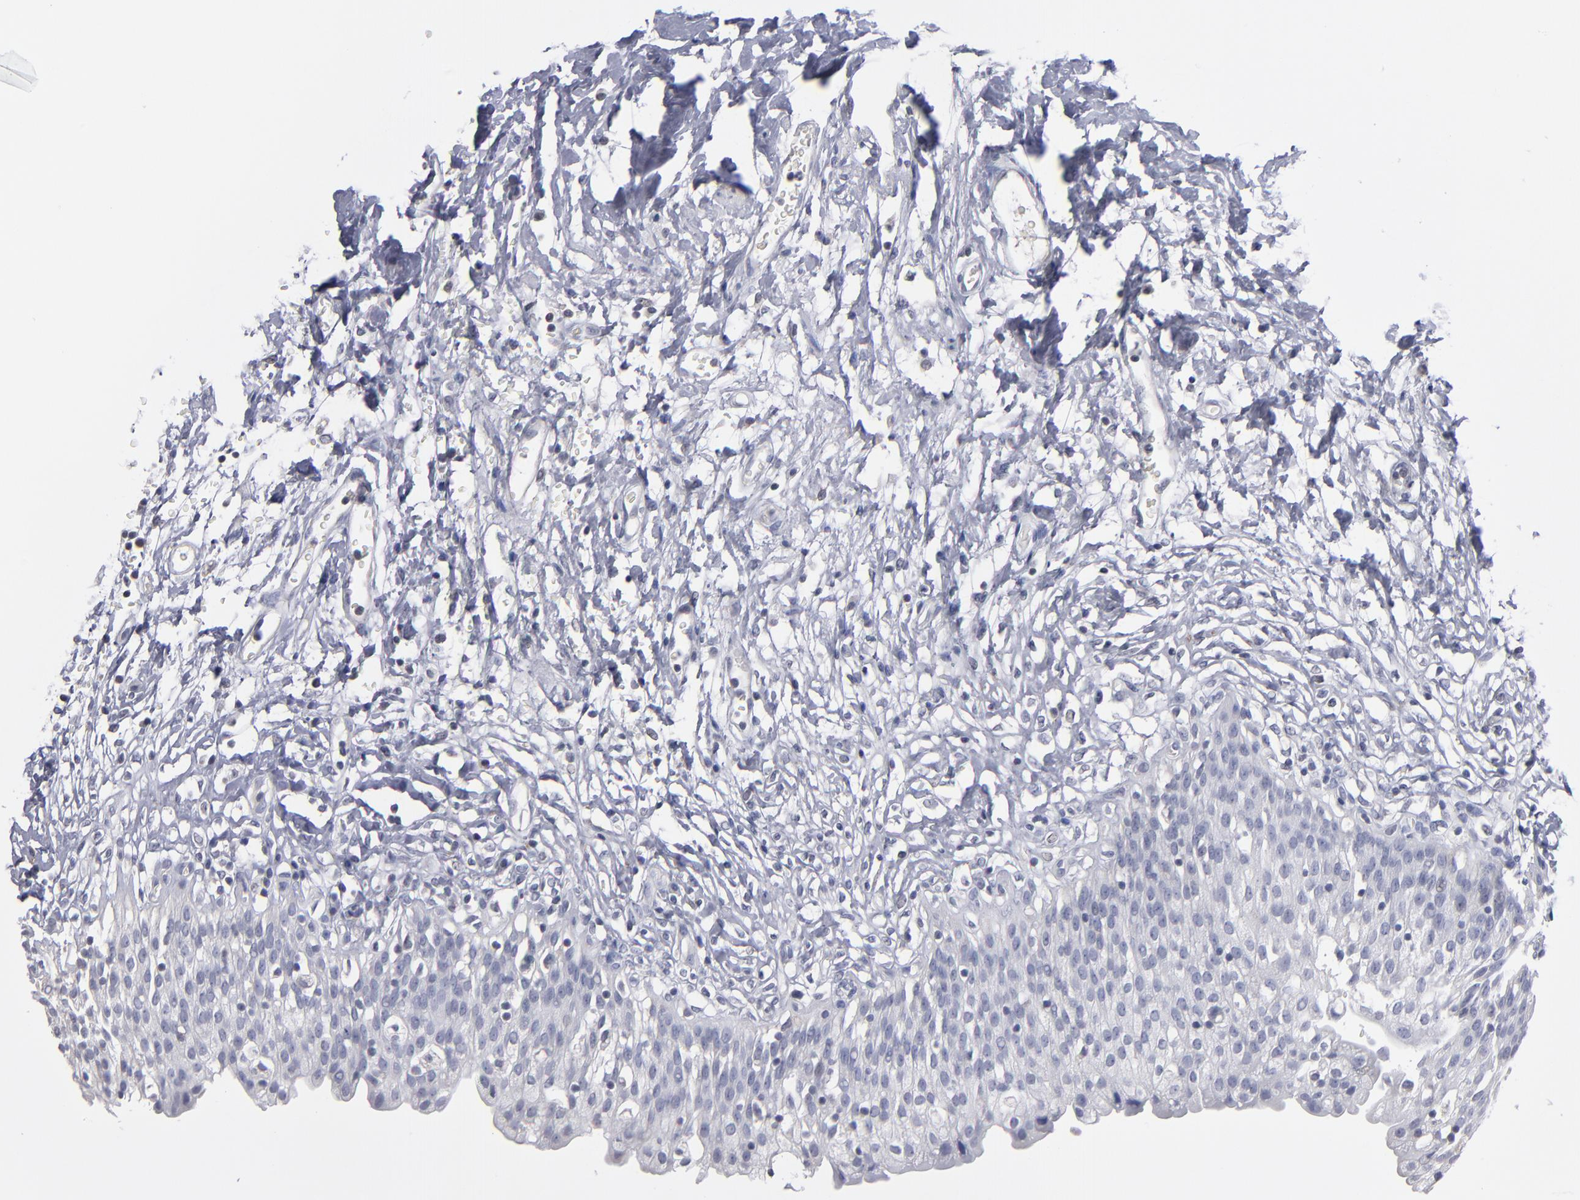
{"staining": {"intensity": "negative", "quantity": "none", "location": "none"}, "tissue": "urinary bladder", "cell_type": "Urothelial cells", "image_type": "normal", "snomed": [{"axis": "morphology", "description": "Normal tissue, NOS"}, {"axis": "topography", "description": "Urinary bladder"}], "caption": "Immunohistochemical staining of unremarkable human urinary bladder reveals no significant staining in urothelial cells. (DAB (3,3'-diaminobenzidine) IHC, high magnification).", "gene": "RPH3A", "patient": {"sex": "female", "age": 80}}